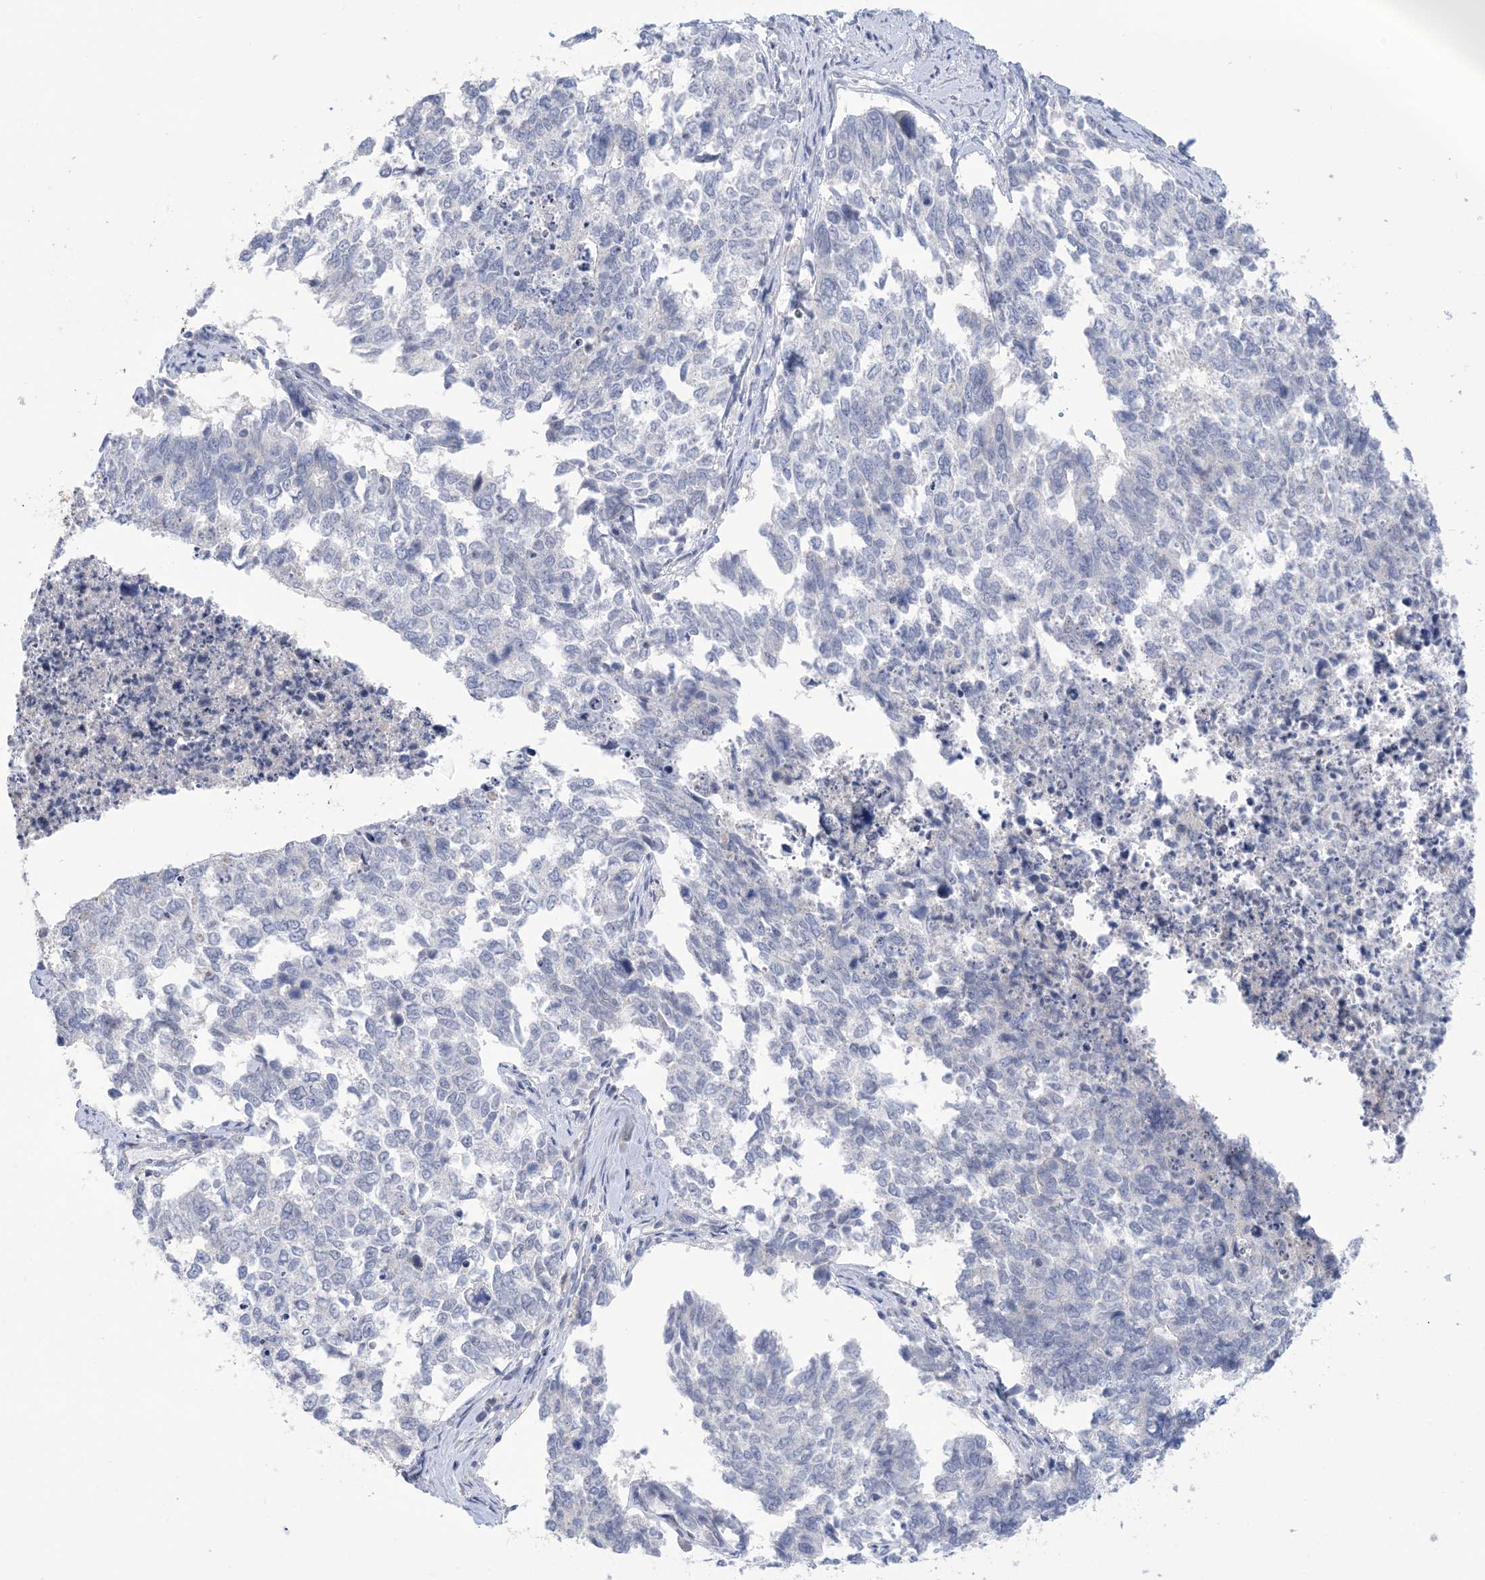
{"staining": {"intensity": "negative", "quantity": "none", "location": "none"}, "tissue": "cervical cancer", "cell_type": "Tumor cells", "image_type": "cancer", "snomed": [{"axis": "morphology", "description": "Squamous cell carcinoma, NOS"}, {"axis": "topography", "description": "Cervix"}], "caption": "This is an immunohistochemistry (IHC) image of human cervical cancer (squamous cell carcinoma). There is no positivity in tumor cells.", "gene": "TTYH1", "patient": {"sex": "female", "age": 63}}